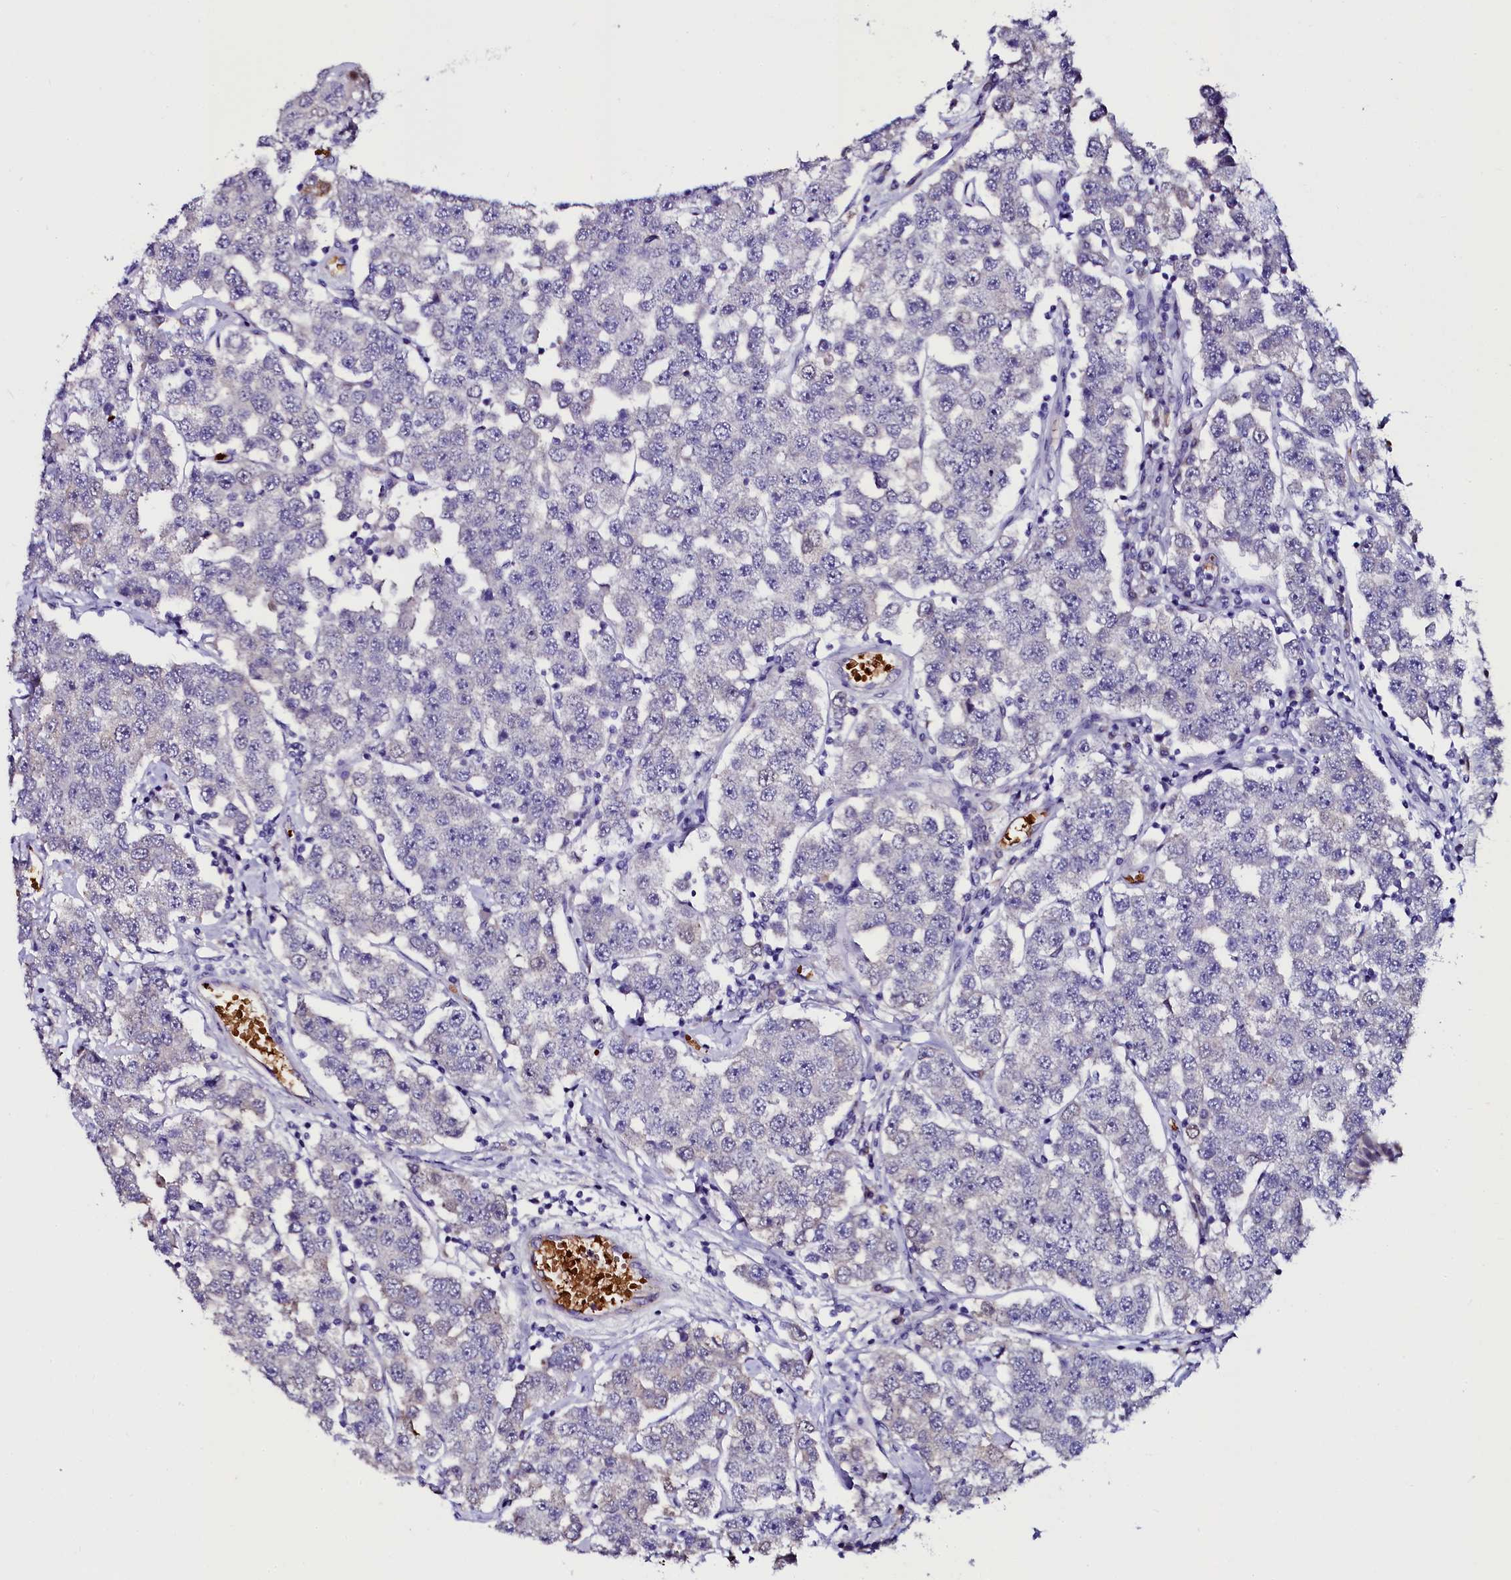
{"staining": {"intensity": "negative", "quantity": "none", "location": "none"}, "tissue": "testis cancer", "cell_type": "Tumor cells", "image_type": "cancer", "snomed": [{"axis": "morphology", "description": "Seminoma, NOS"}, {"axis": "topography", "description": "Testis"}], "caption": "An image of human testis cancer (seminoma) is negative for staining in tumor cells.", "gene": "CTDSPL2", "patient": {"sex": "male", "age": 28}}